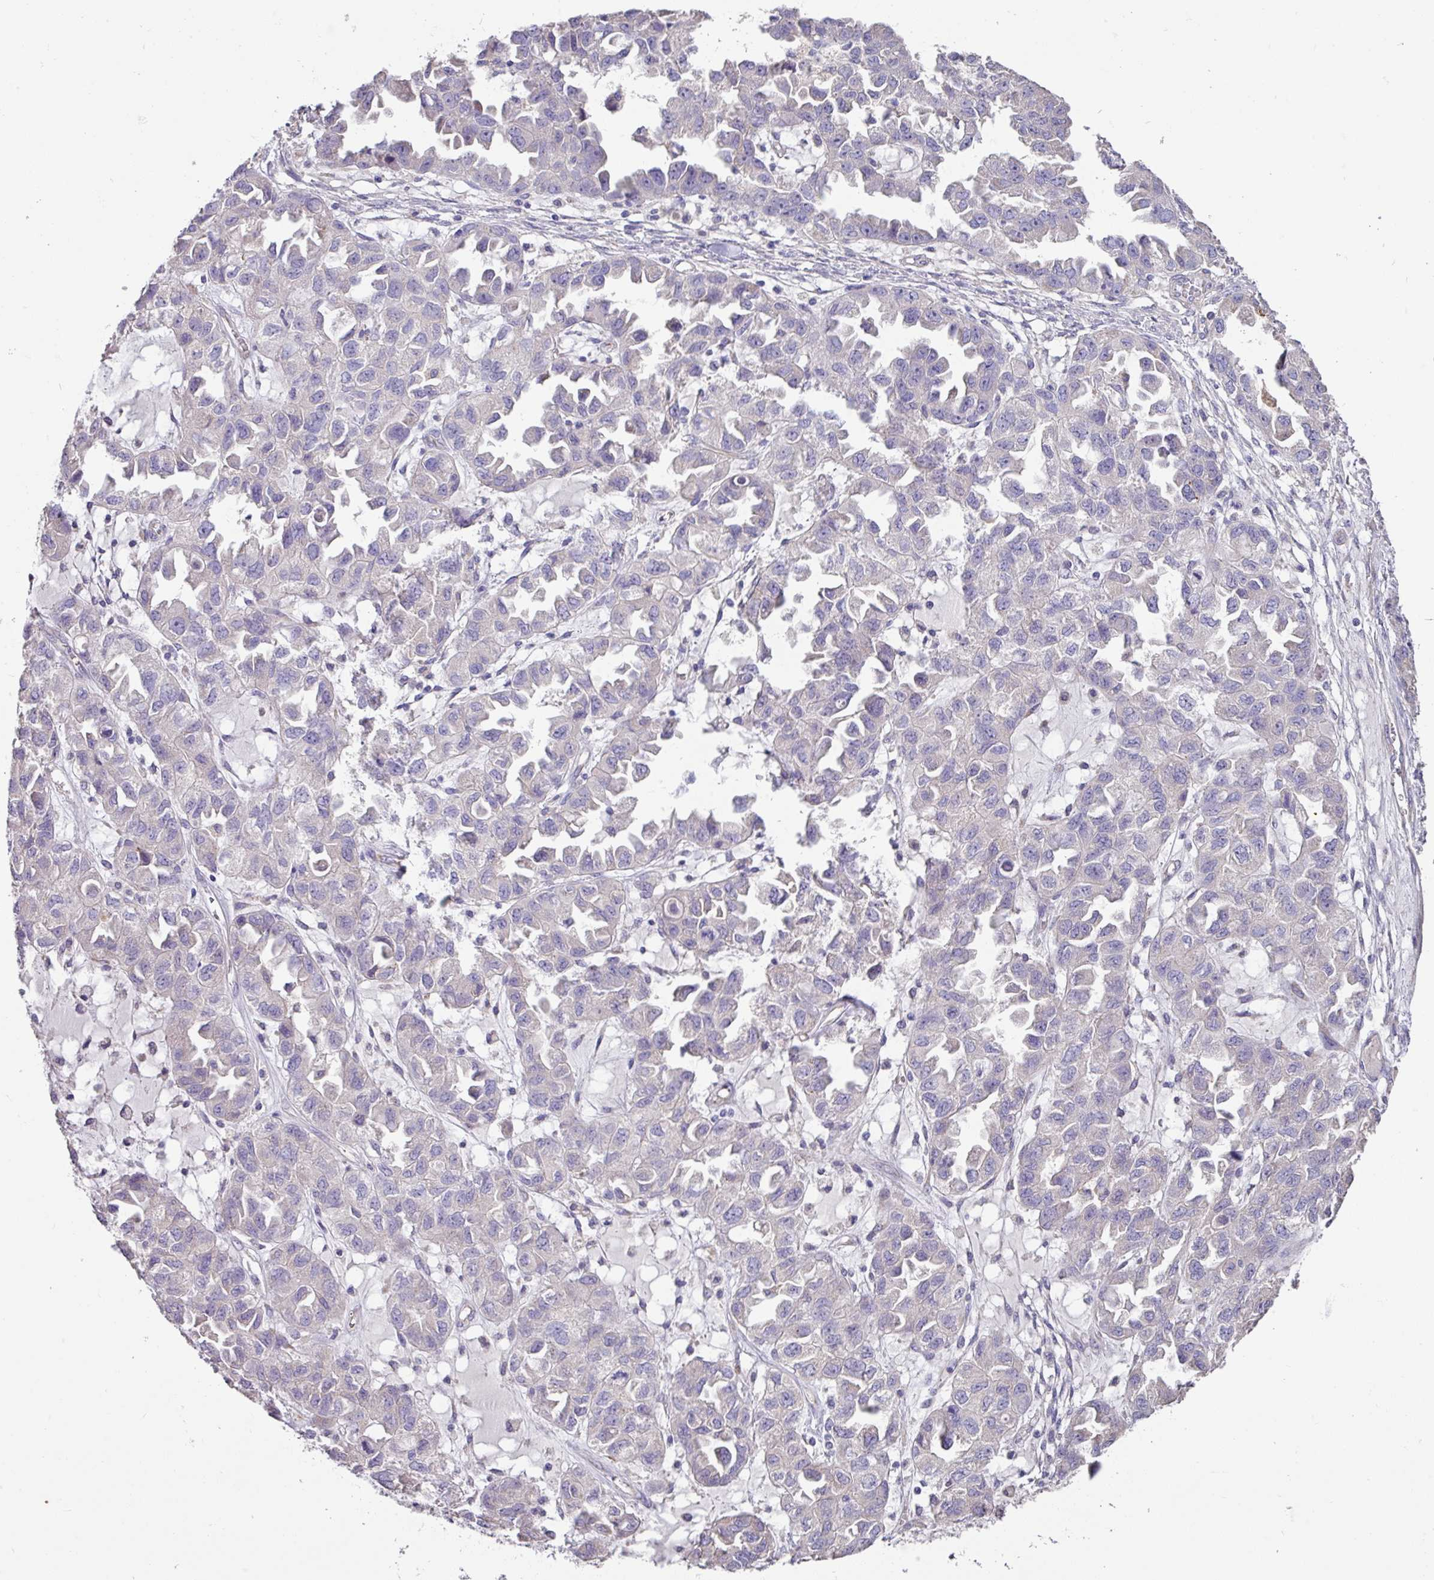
{"staining": {"intensity": "negative", "quantity": "none", "location": "none"}, "tissue": "ovarian cancer", "cell_type": "Tumor cells", "image_type": "cancer", "snomed": [{"axis": "morphology", "description": "Cystadenocarcinoma, serous, NOS"}, {"axis": "topography", "description": "Ovary"}], "caption": "Immunohistochemical staining of ovarian serous cystadenocarcinoma exhibits no significant positivity in tumor cells. (Immunohistochemistry (ihc), brightfield microscopy, high magnification).", "gene": "ZG16", "patient": {"sex": "female", "age": 84}}